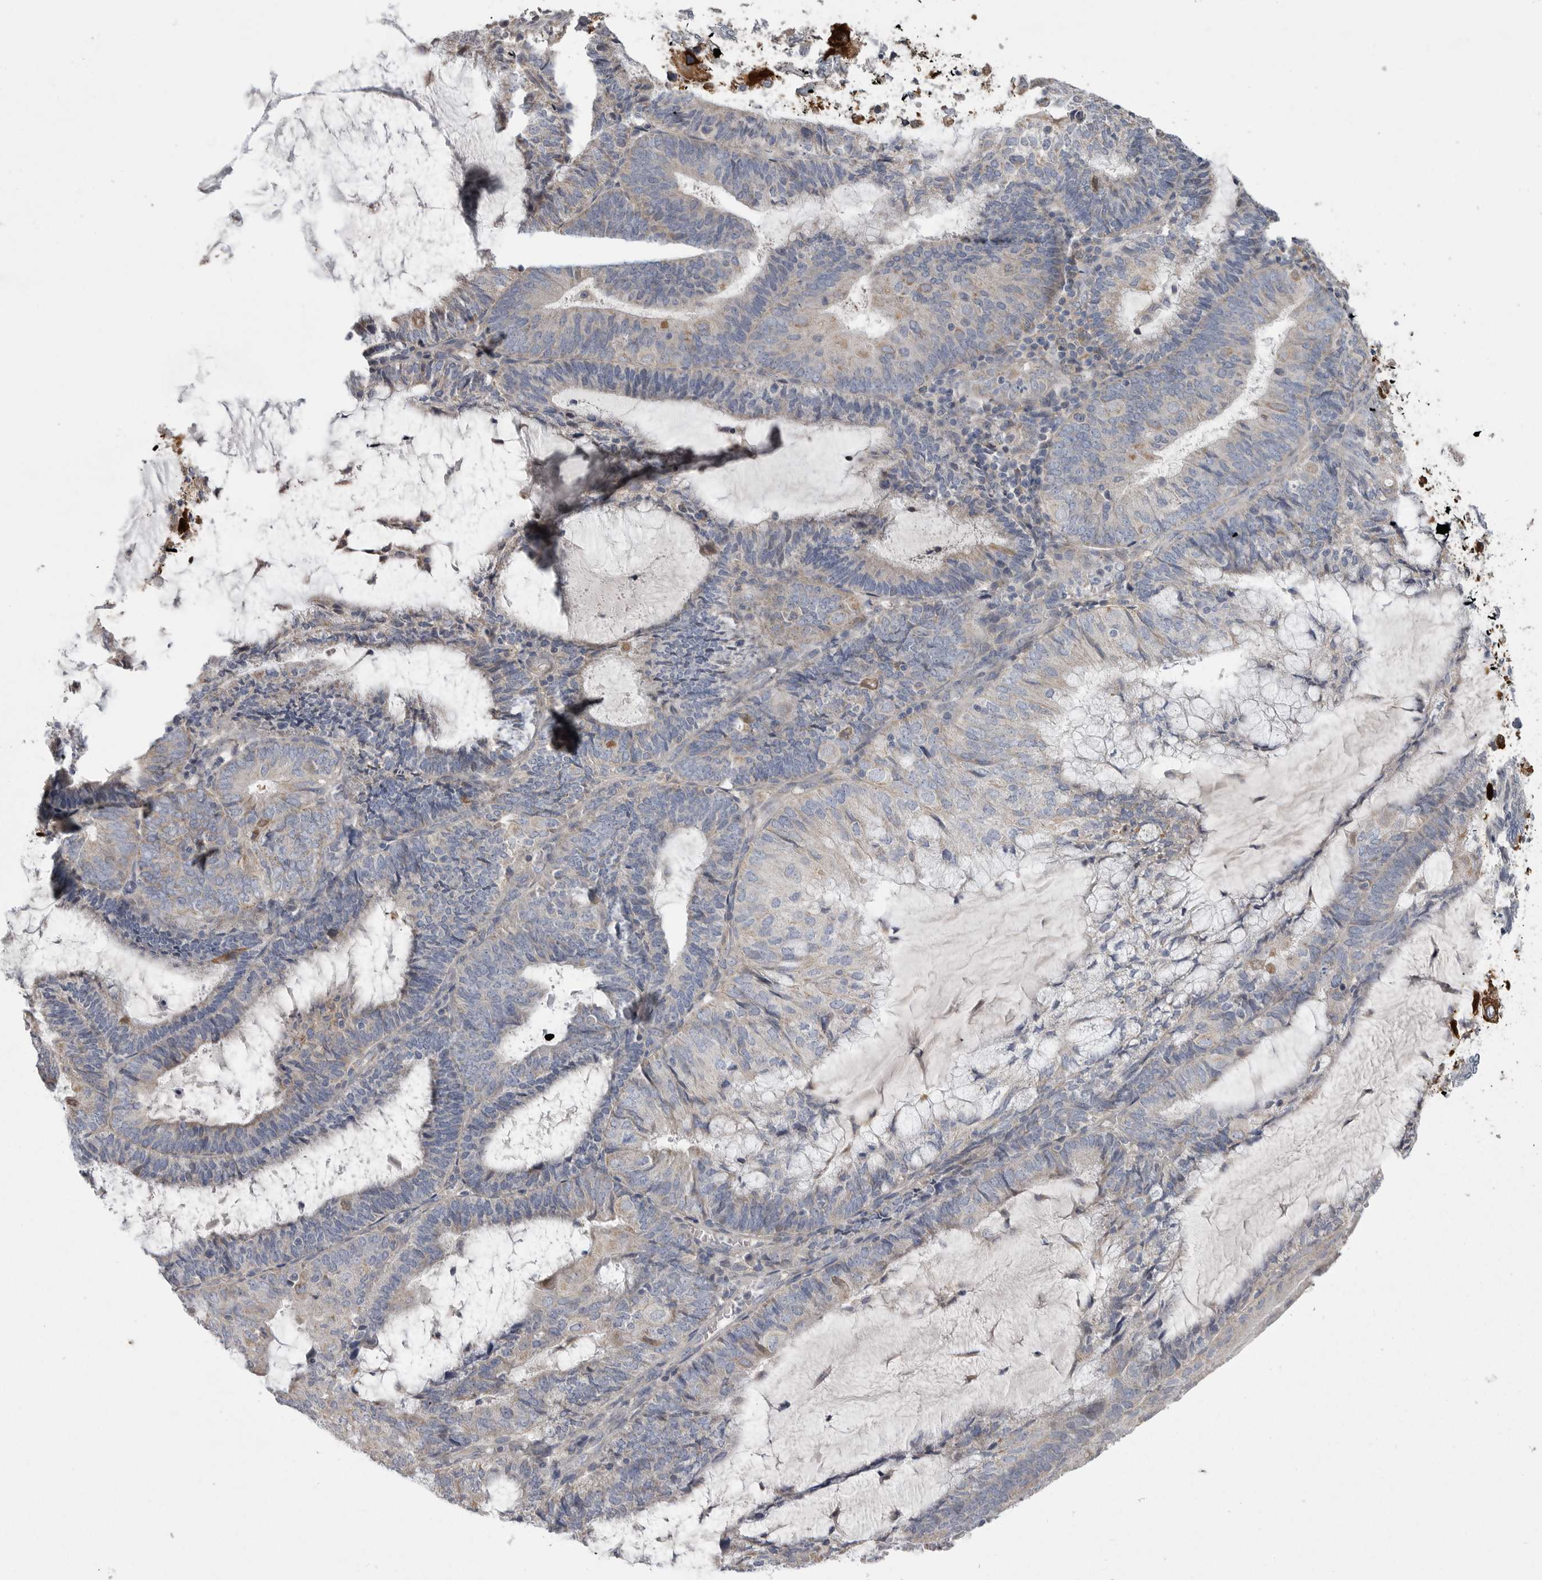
{"staining": {"intensity": "negative", "quantity": "none", "location": "none"}, "tissue": "endometrial cancer", "cell_type": "Tumor cells", "image_type": "cancer", "snomed": [{"axis": "morphology", "description": "Adenocarcinoma, NOS"}, {"axis": "topography", "description": "Endometrium"}], "caption": "Tumor cells show no significant staining in adenocarcinoma (endometrial).", "gene": "CRP", "patient": {"sex": "female", "age": 81}}